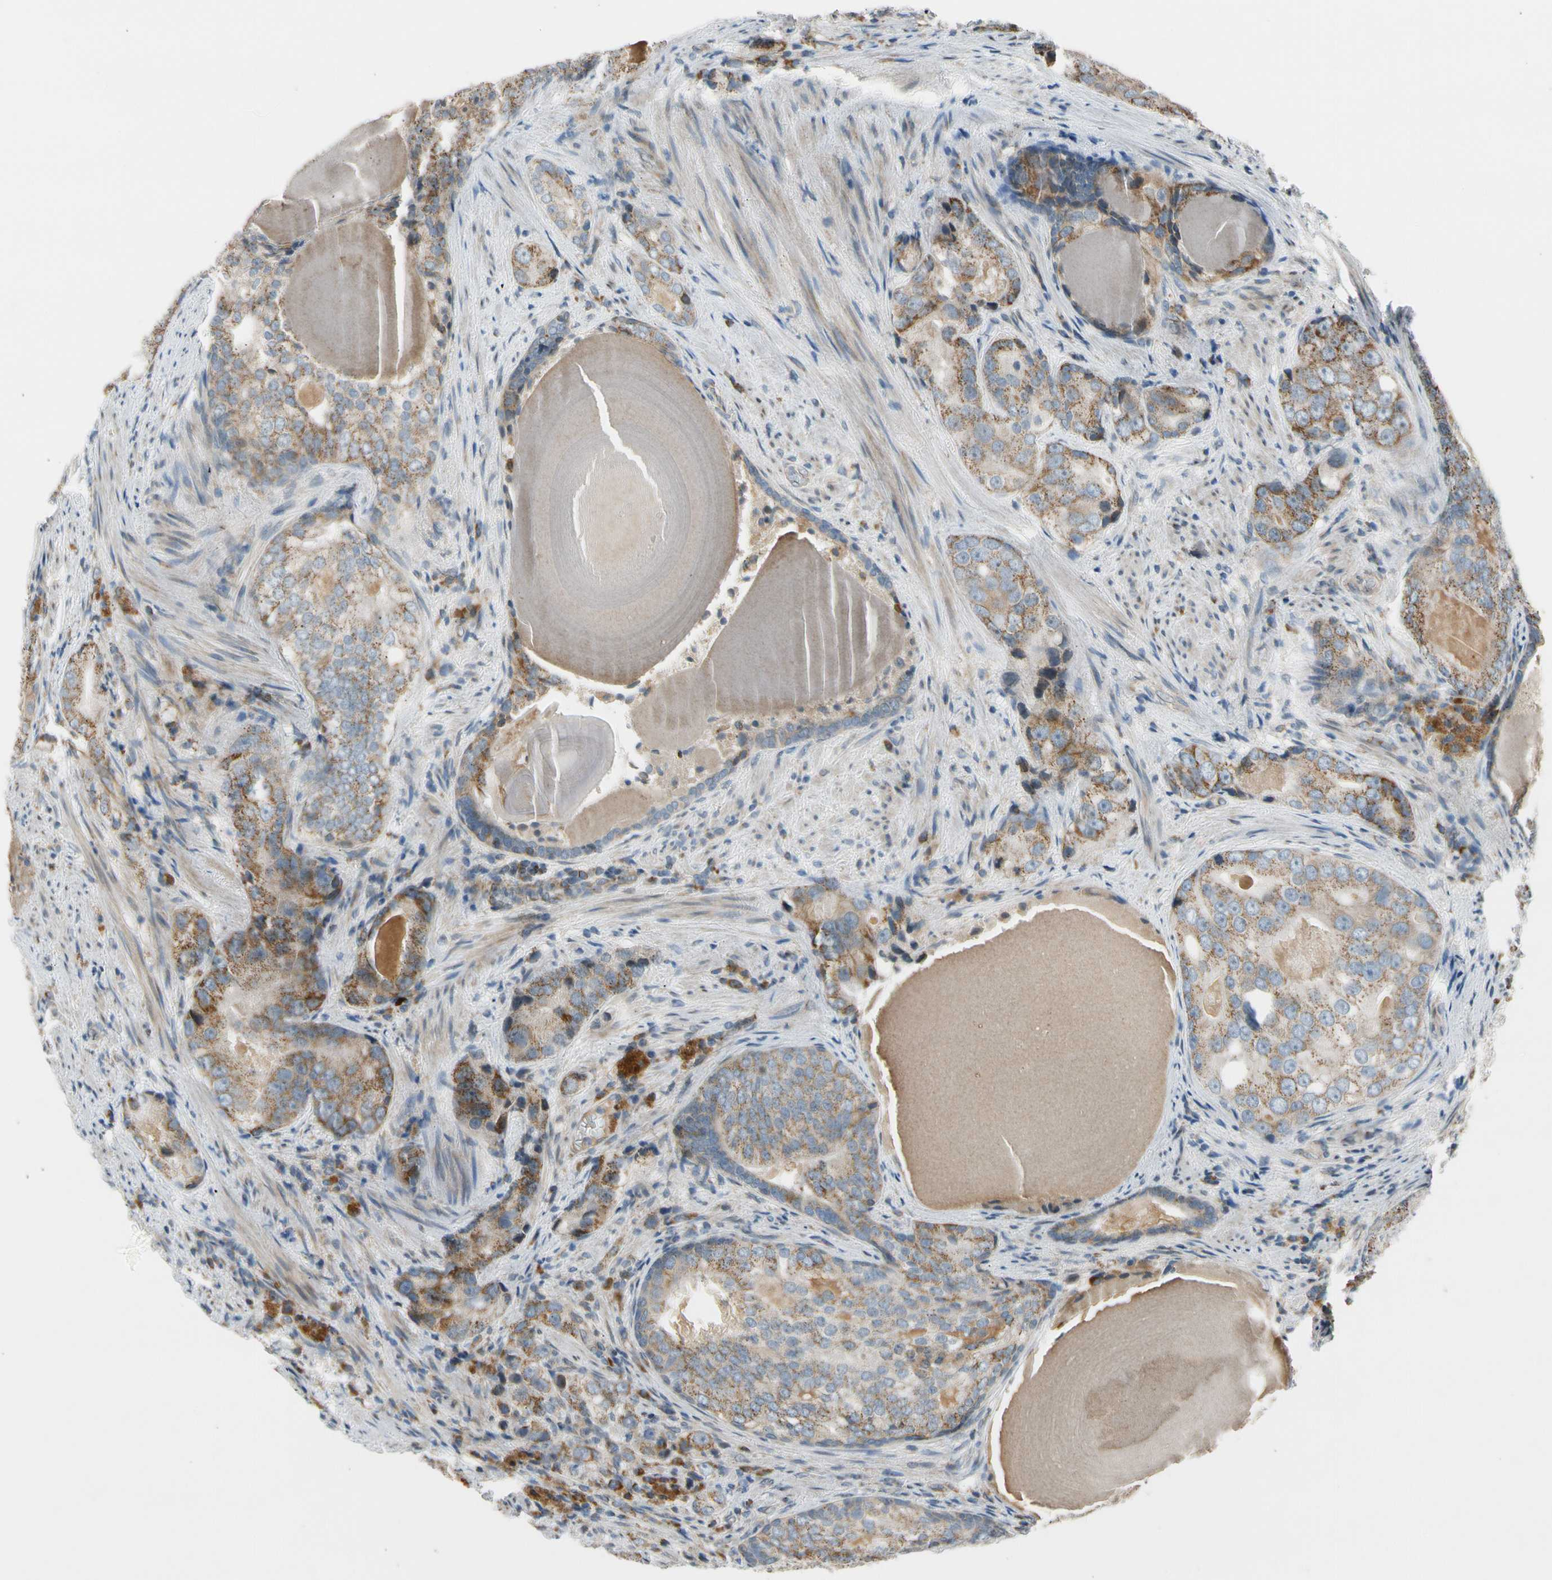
{"staining": {"intensity": "weak", "quantity": ">75%", "location": "cytoplasmic/membranous"}, "tissue": "prostate cancer", "cell_type": "Tumor cells", "image_type": "cancer", "snomed": [{"axis": "morphology", "description": "Adenocarcinoma, High grade"}, {"axis": "topography", "description": "Prostate"}], "caption": "Protein expression analysis of prostate cancer demonstrates weak cytoplasmic/membranous expression in approximately >75% of tumor cells.", "gene": "NPHP3", "patient": {"sex": "male", "age": 66}}